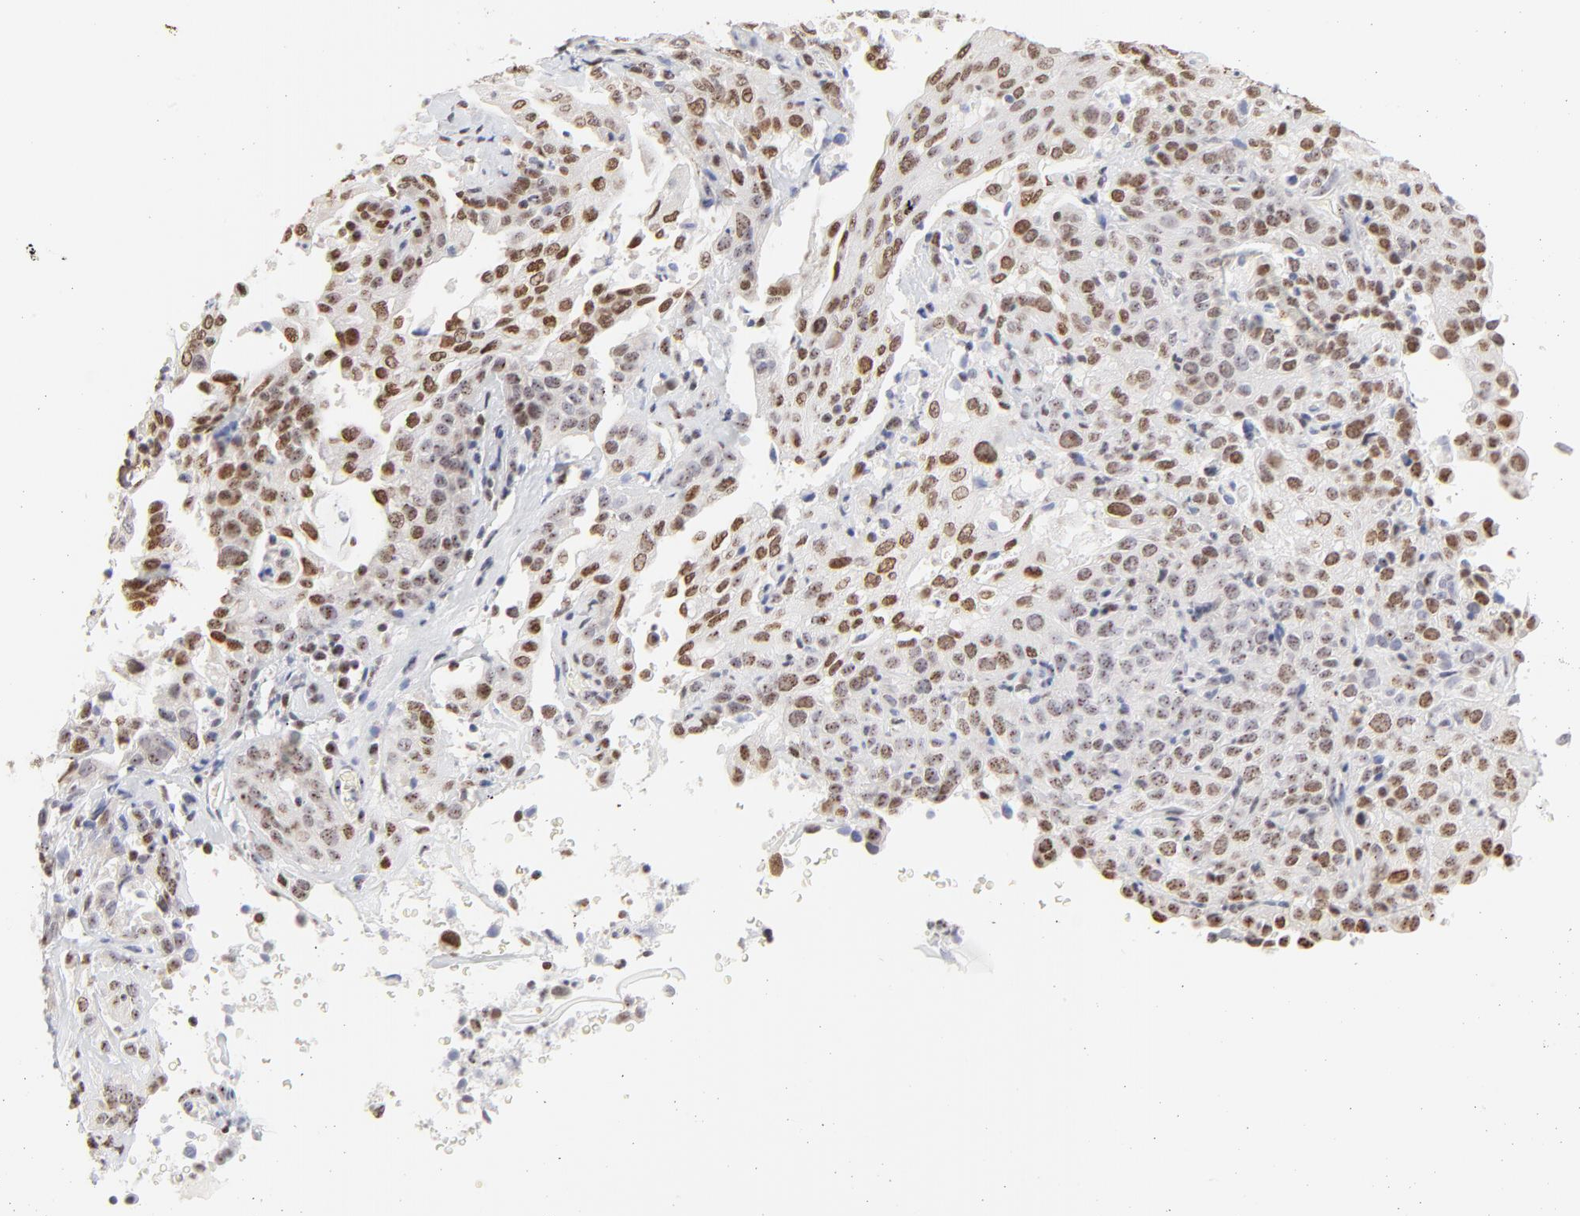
{"staining": {"intensity": "moderate", "quantity": ">75%", "location": "nuclear"}, "tissue": "cervical cancer", "cell_type": "Tumor cells", "image_type": "cancer", "snomed": [{"axis": "morphology", "description": "Squamous cell carcinoma, NOS"}, {"axis": "topography", "description": "Cervix"}], "caption": "Immunohistochemical staining of human cervical squamous cell carcinoma displays medium levels of moderate nuclear protein expression in about >75% of tumor cells.", "gene": "NFIL3", "patient": {"sex": "female", "age": 41}}